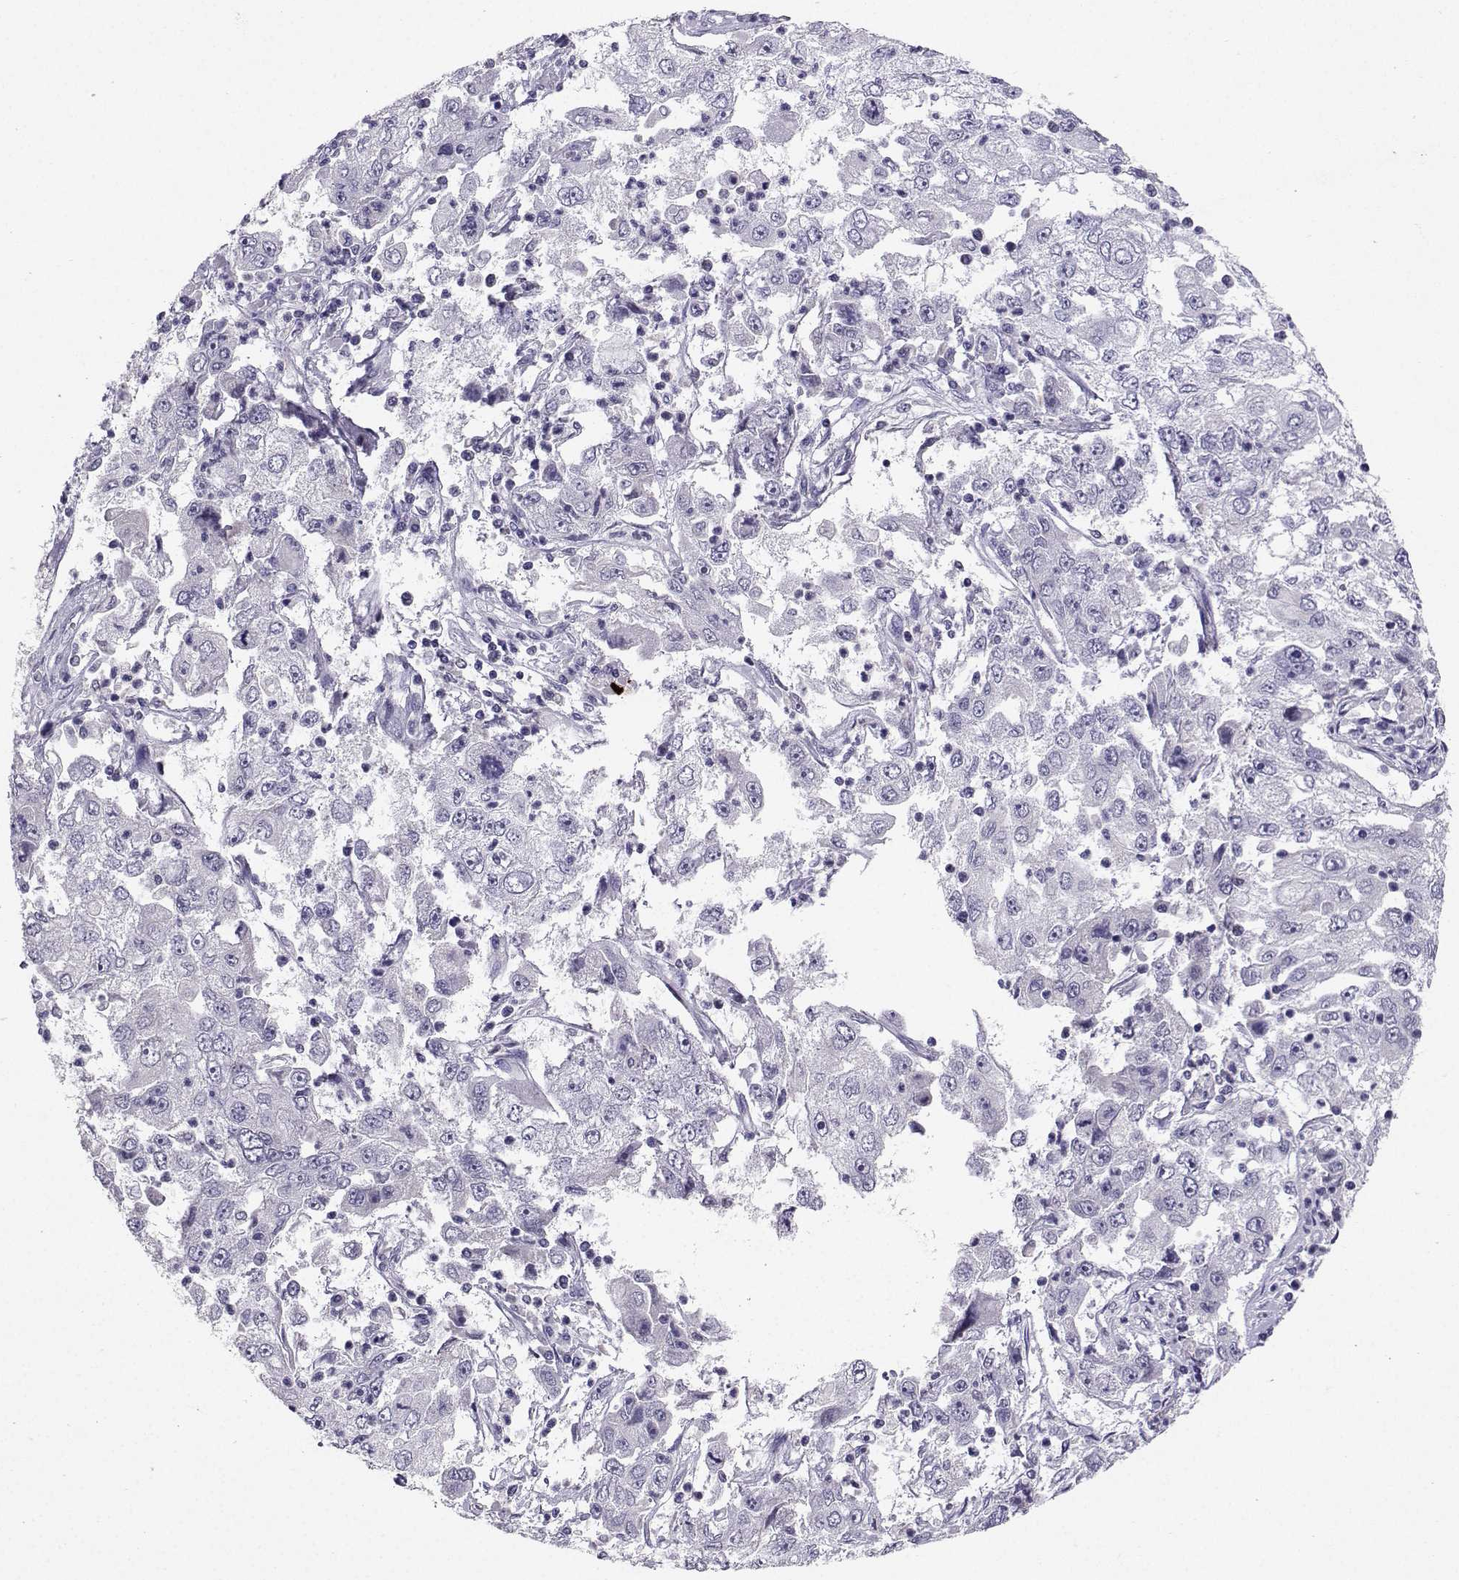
{"staining": {"intensity": "negative", "quantity": "none", "location": "none"}, "tissue": "cervical cancer", "cell_type": "Tumor cells", "image_type": "cancer", "snomed": [{"axis": "morphology", "description": "Squamous cell carcinoma, NOS"}, {"axis": "topography", "description": "Cervix"}], "caption": "This is an immunohistochemistry micrograph of cervical squamous cell carcinoma. There is no expression in tumor cells.", "gene": "TBR1", "patient": {"sex": "female", "age": 36}}